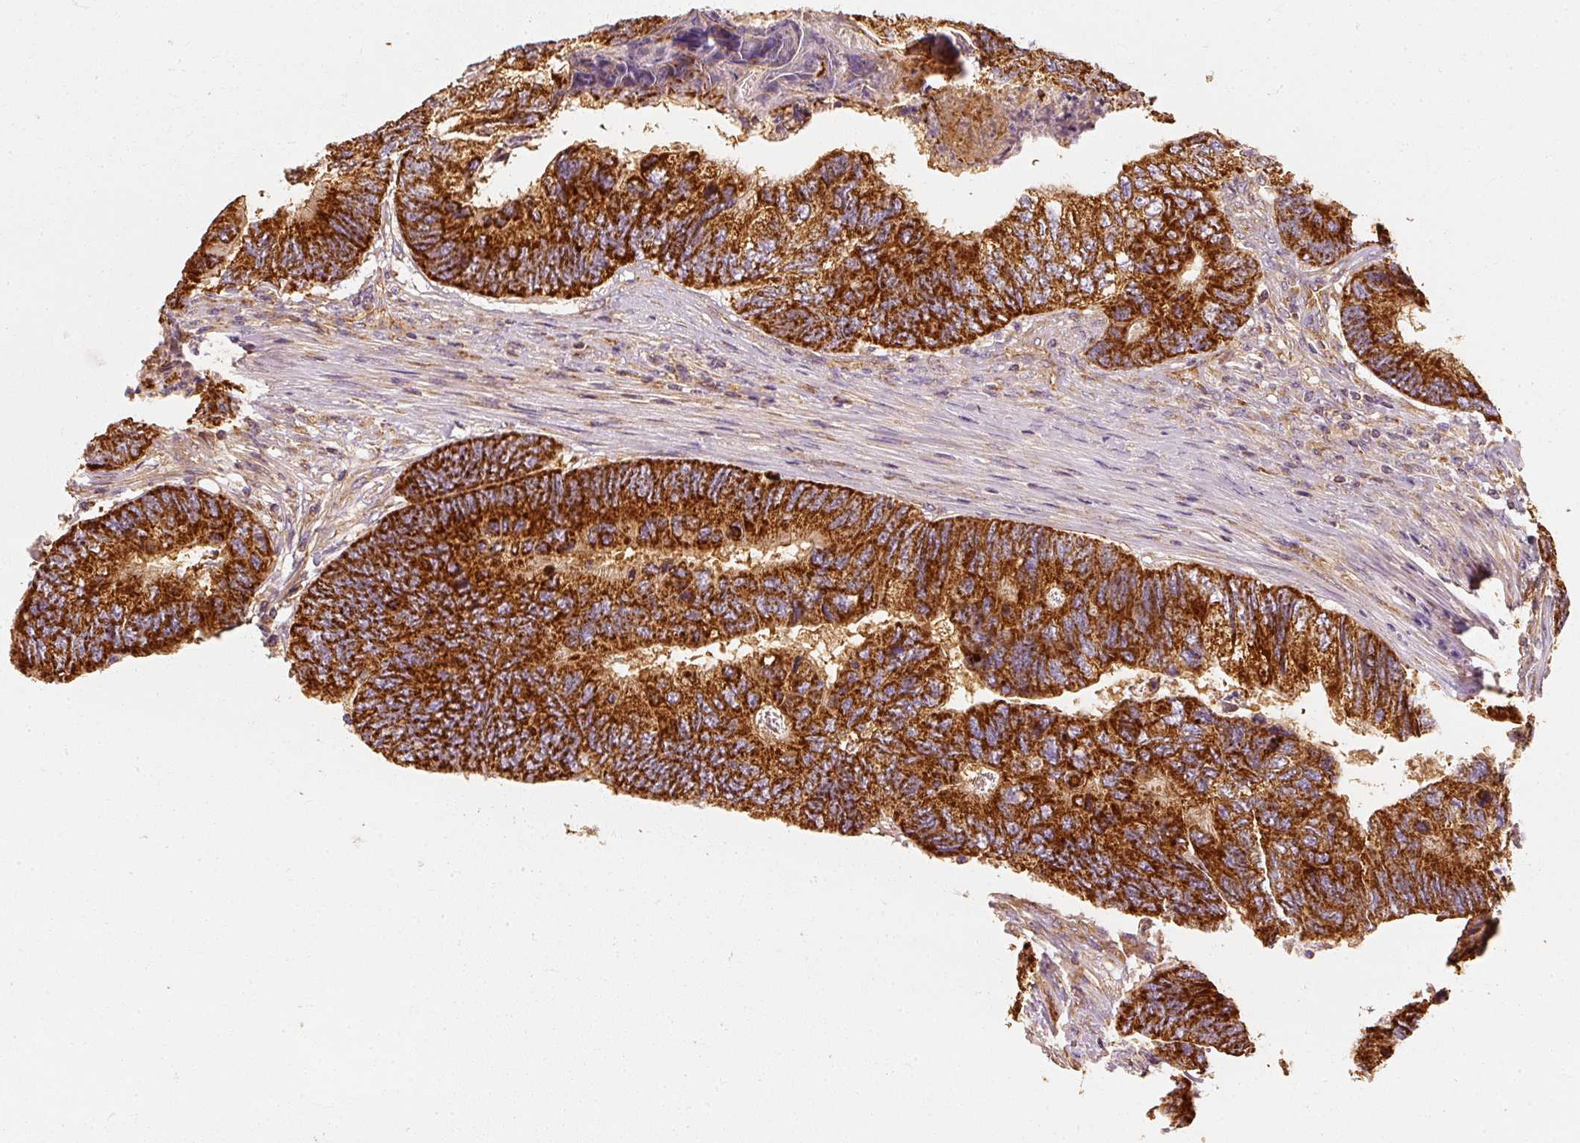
{"staining": {"intensity": "strong", "quantity": ">75%", "location": "cytoplasmic/membranous"}, "tissue": "colorectal cancer", "cell_type": "Tumor cells", "image_type": "cancer", "snomed": [{"axis": "morphology", "description": "Adenocarcinoma, NOS"}, {"axis": "topography", "description": "Colon"}], "caption": "A brown stain labels strong cytoplasmic/membranous expression of a protein in colorectal cancer (adenocarcinoma) tumor cells.", "gene": "TOMM40", "patient": {"sex": "female", "age": 67}}